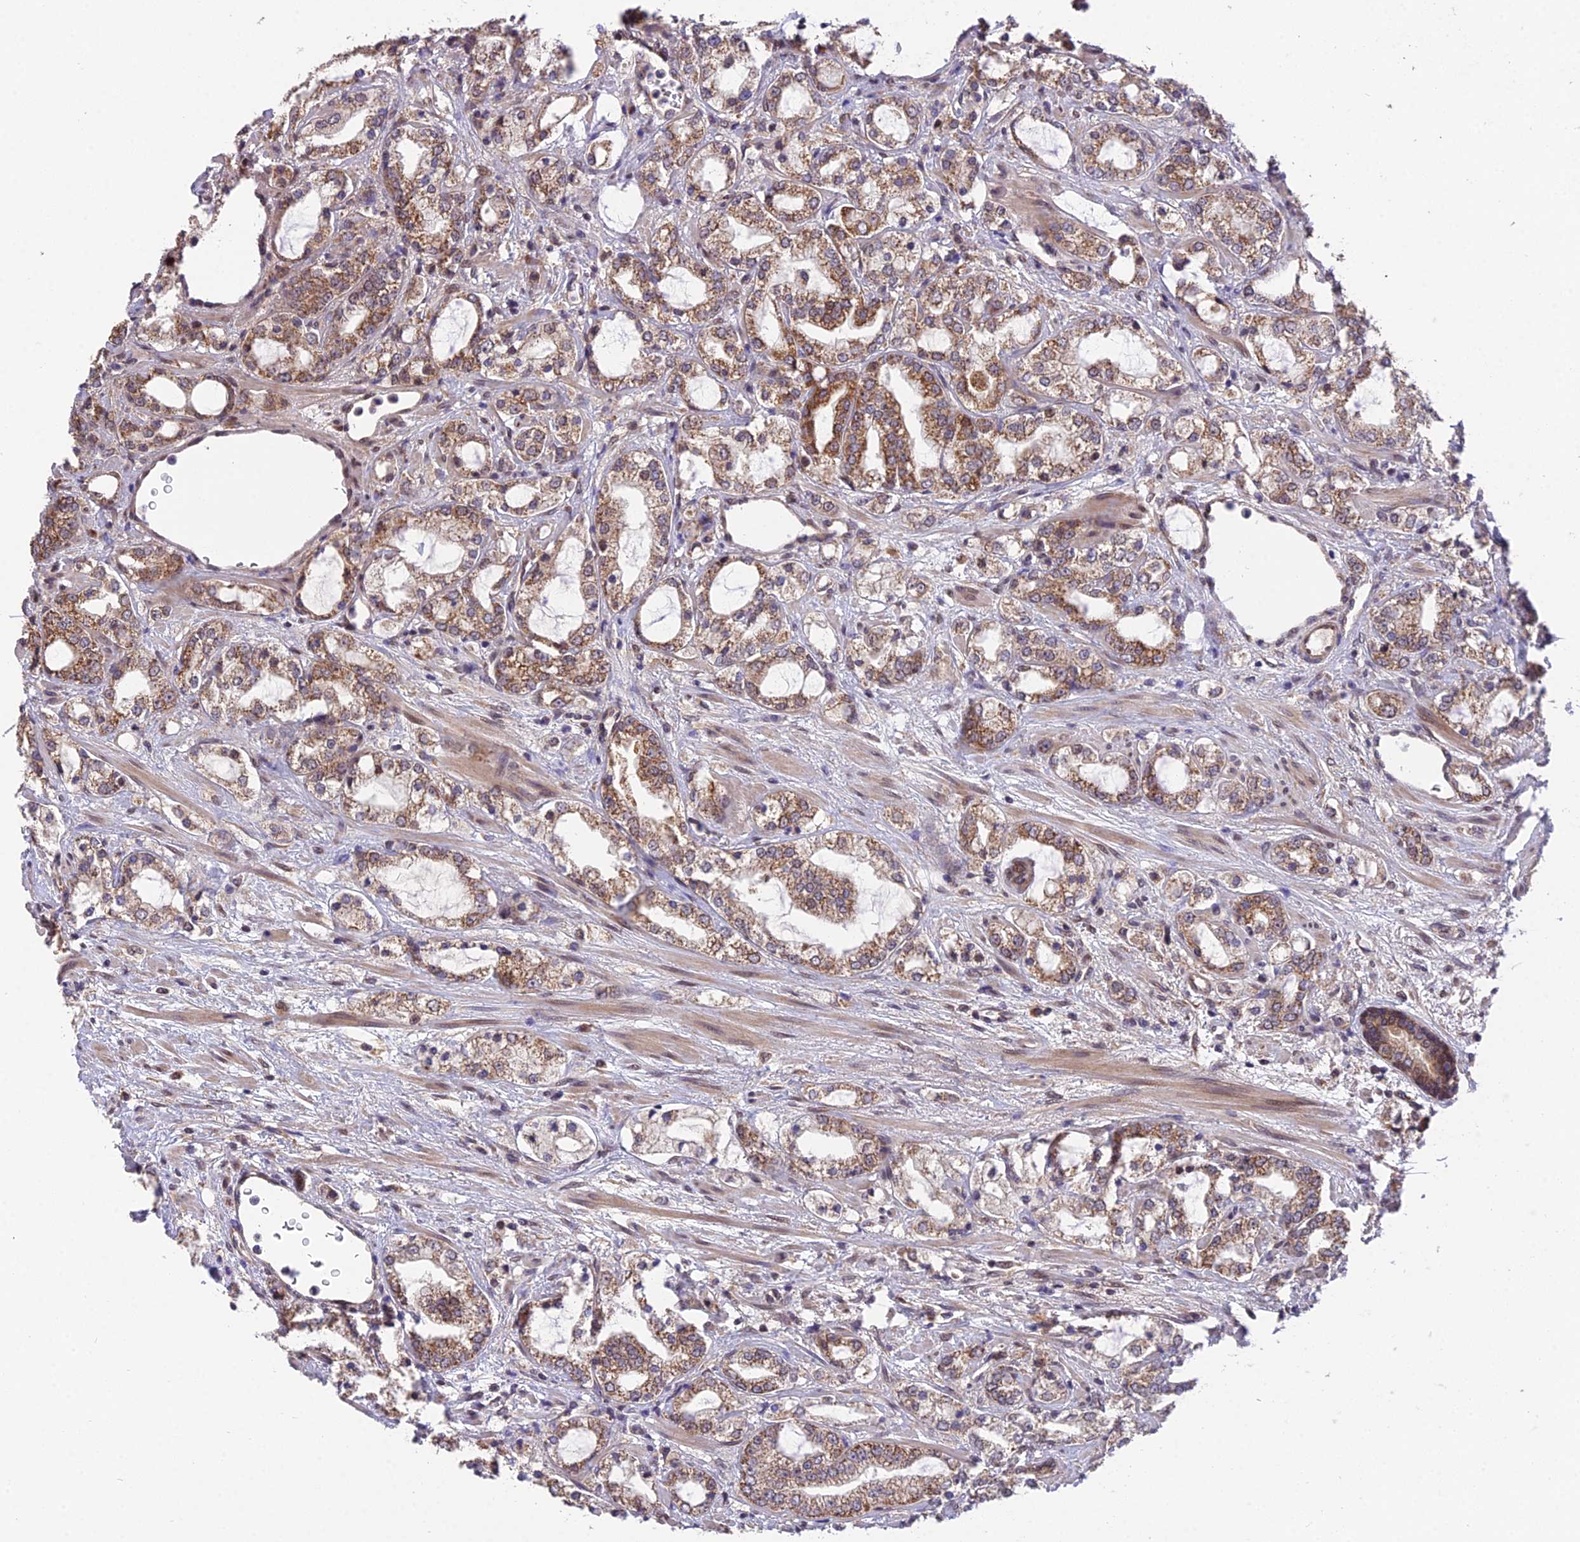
{"staining": {"intensity": "moderate", "quantity": ">75%", "location": "cytoplasmic/membranous"}, "tissue": "prostate cancer", "cell_type": "Tumor cells", "image_type": "cancer", "snomed": [{"axis": "morphology", "description": "Adenocarcinoma, High grade"}, {"axis": "topography", "description": "Prostate"}], "caption": "High-grade adenocarcinoma (prostate) tissue displays moderate cytoplasmic/membranous expression in approximately >75% of tumor cells (brown staining indicates protein expression, while blue staining denotes nuclei).", "gene": "CYP2R1", "patient": {"sex": "male", "age": 64}}